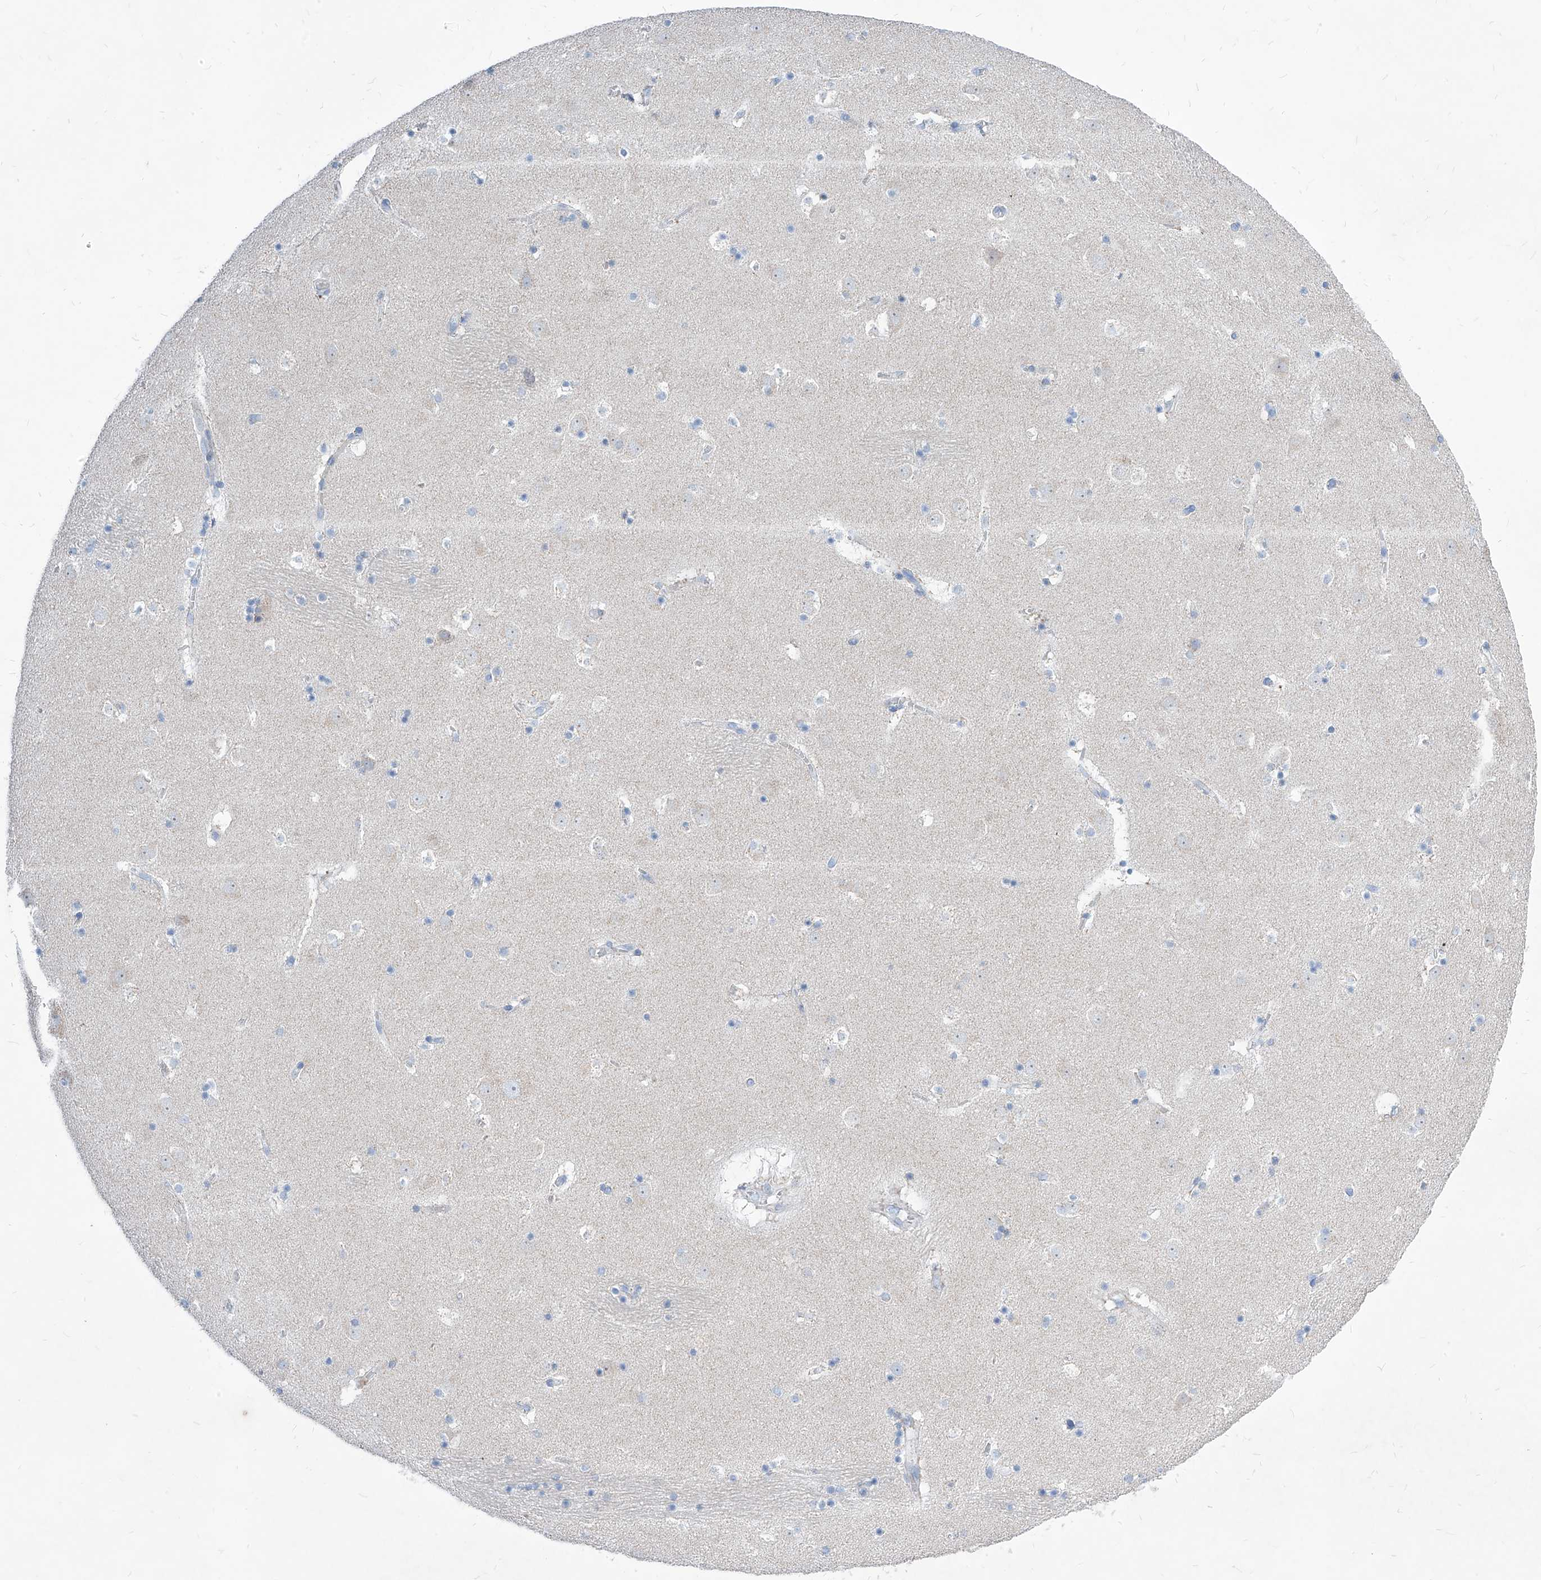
{"staining": {"intensity": "negative", "quantity": "none", "location": "none"}, "tissue": "caudate", "cell_type": "Glial cells", "image_type": "normal", "snomed": [{"axis": "morphology", "description": "Normal tissue, NOS"}, {"axis": "topography", "description": "Lateral ventricle wall"}], "caption": "The micrograph demonstrates no significant positivity in glial cells of caudate.", "gene": "AGPS", "patient": {"sex": "male", "age": 45}}